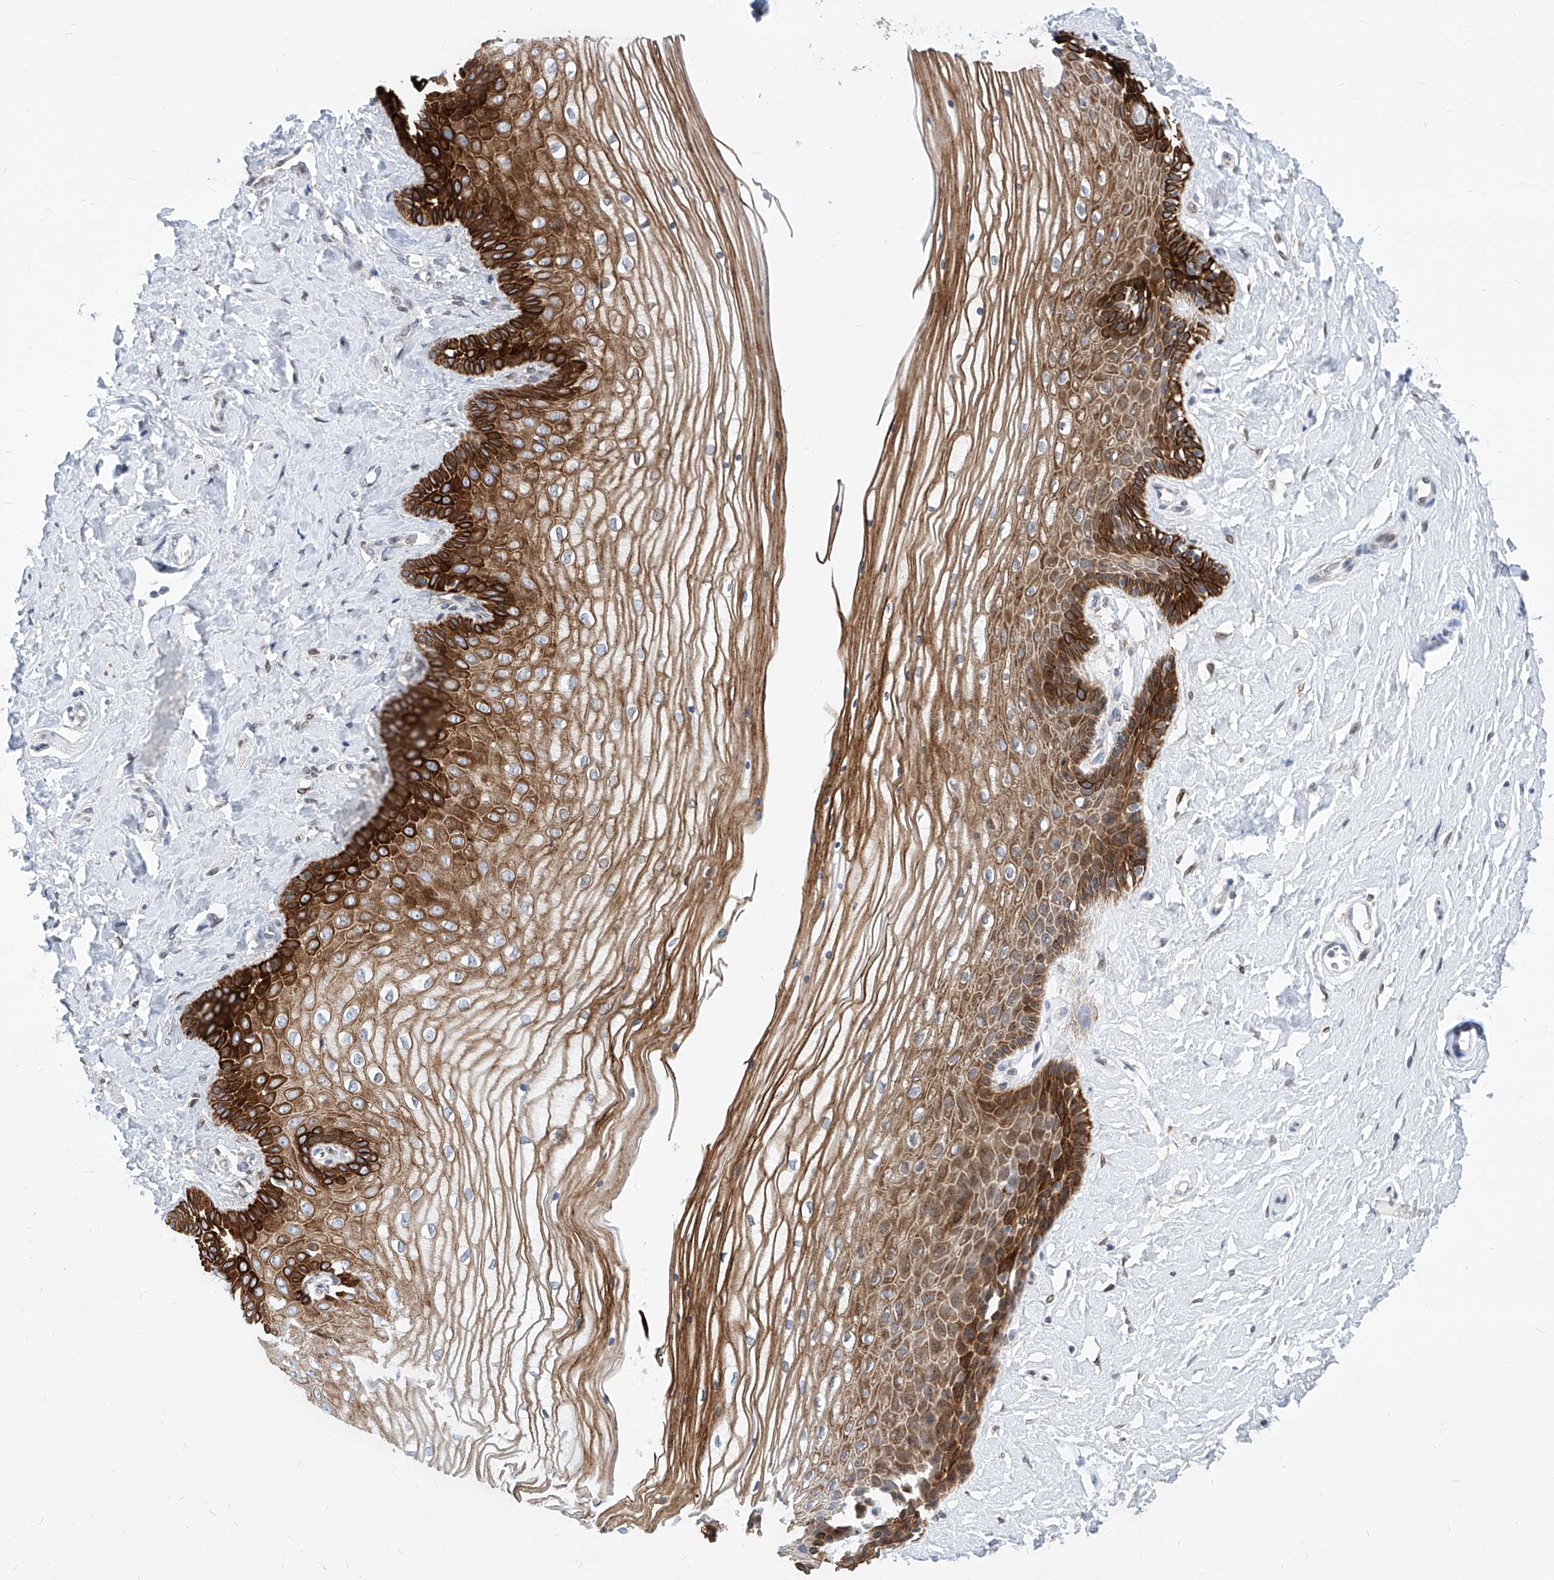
{"staining": {"intensity": "strong", "quantity": "25%-75%", "location": "cytoplasmic/membranous"}, "tissue": "vagina", "cell_type": "Squamous epithelial cells", "image_type": "normal", "snomed": [{"axis": "morphology", "description": "Normal tissue, NOS"}, {"axis": "topography", "description": "Vagina"}, {"axis": "topography", "description": "Cervix"}], "caption": "Strong cytoplasmic/membranous protein positivity is appreciated in approximately 25%-75% of squamous epithelial cells in vagina. The protein is stained brown, and the nuclei are stained in blue (DAB IHC with brightfield microscopy, high magnification).", "gene": "MX2", "patient": {"sex": "female", "age": 40}}